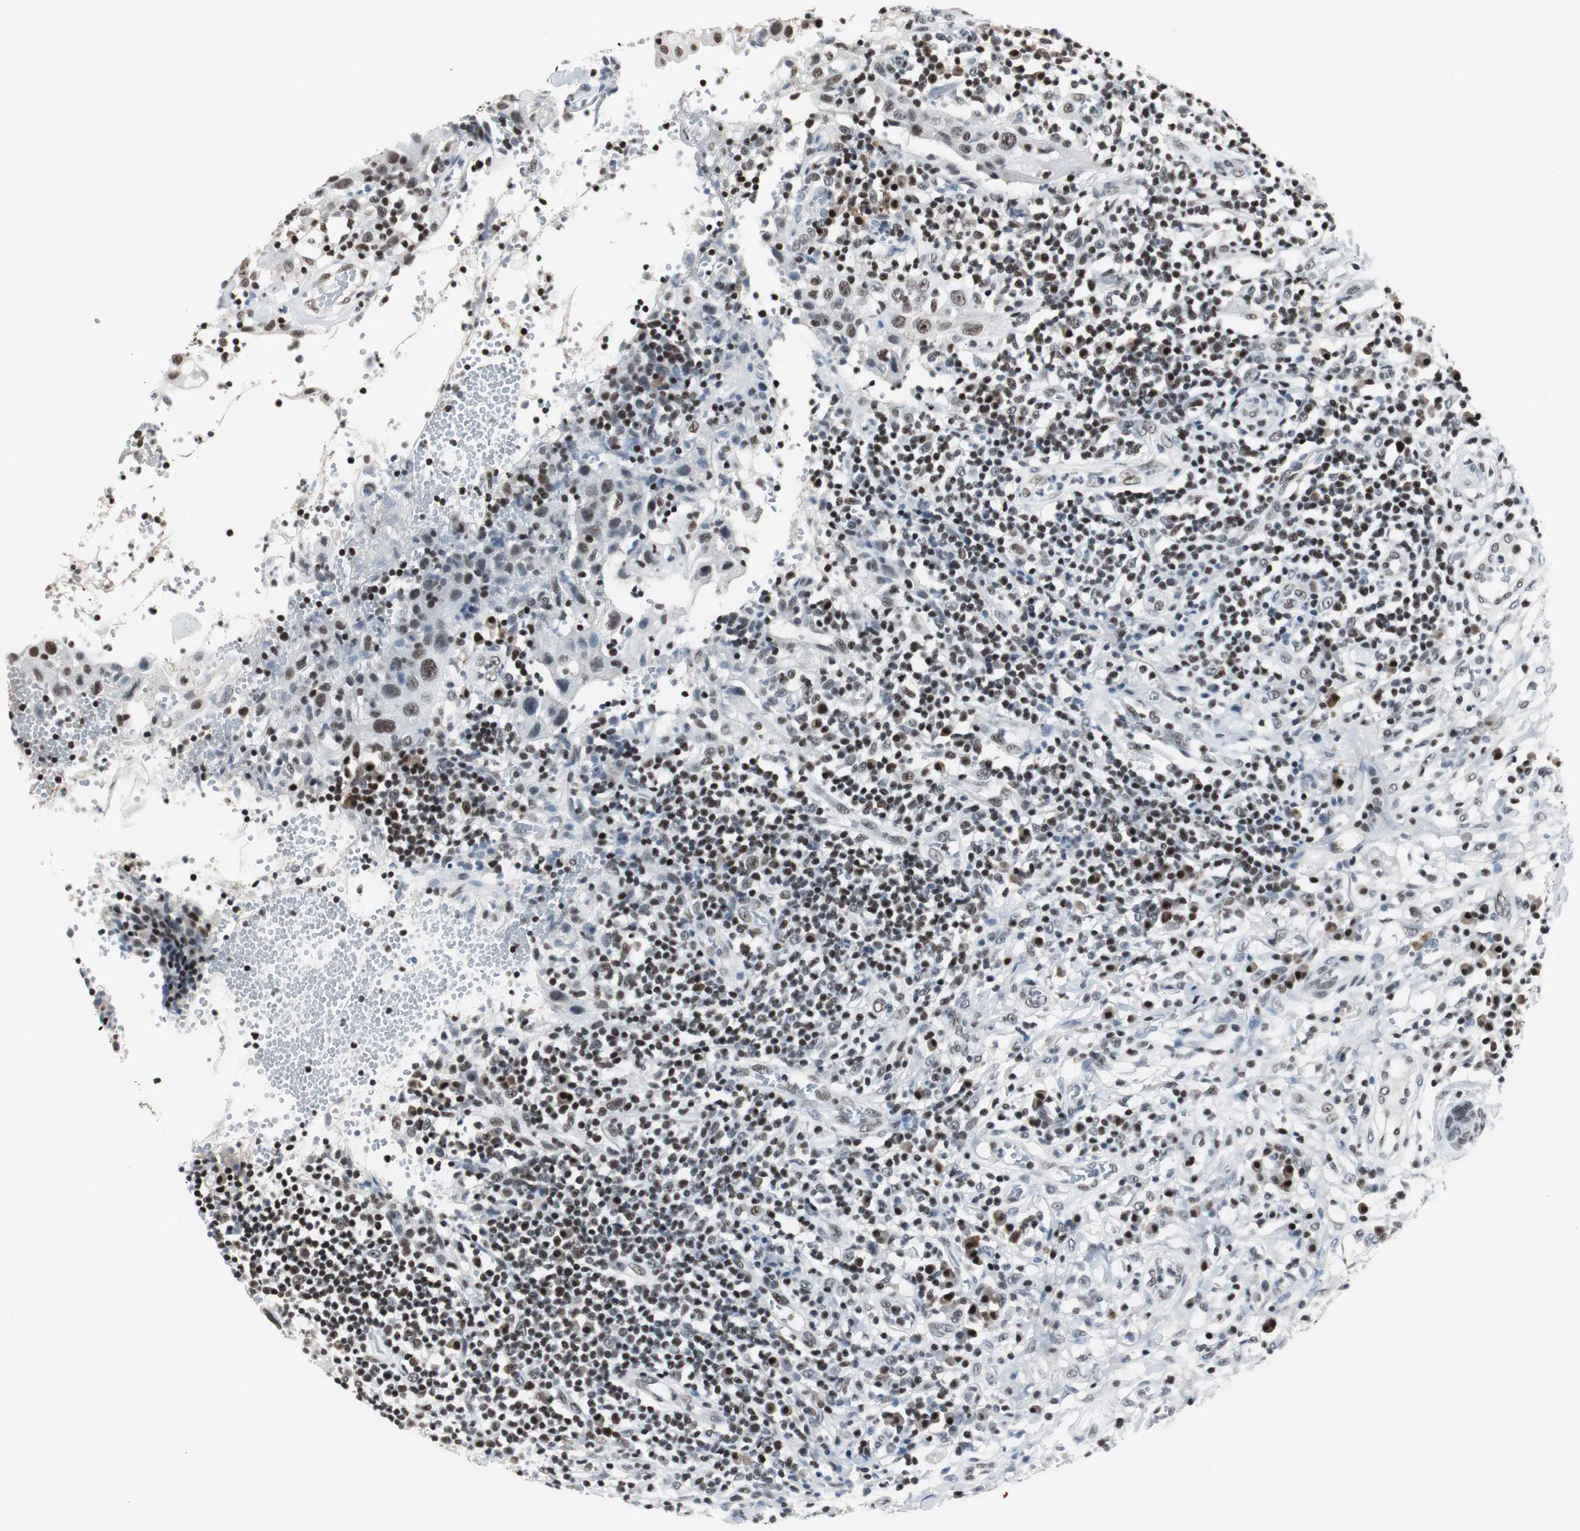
{"staining": {"intensity": "moderate", "quantity": "25%-75%", "location": "nuclear"}, "tissue": "thyroid cancer", "cell_type": "Tumor cells", "image_type": "cancer", "snomed": [{"axis": "morphology", "description": "Carcinoma, NOS"}, {"axis": "topography", "description": "Thyroid gland"}], "caption": "The micrograph exhibits a brown stain indicating the presence of a protein in the nuclear of tumor cells in thyroid cancer.", "gene": "RAD9A", "patient": {"sex": "female", "age": 77}}